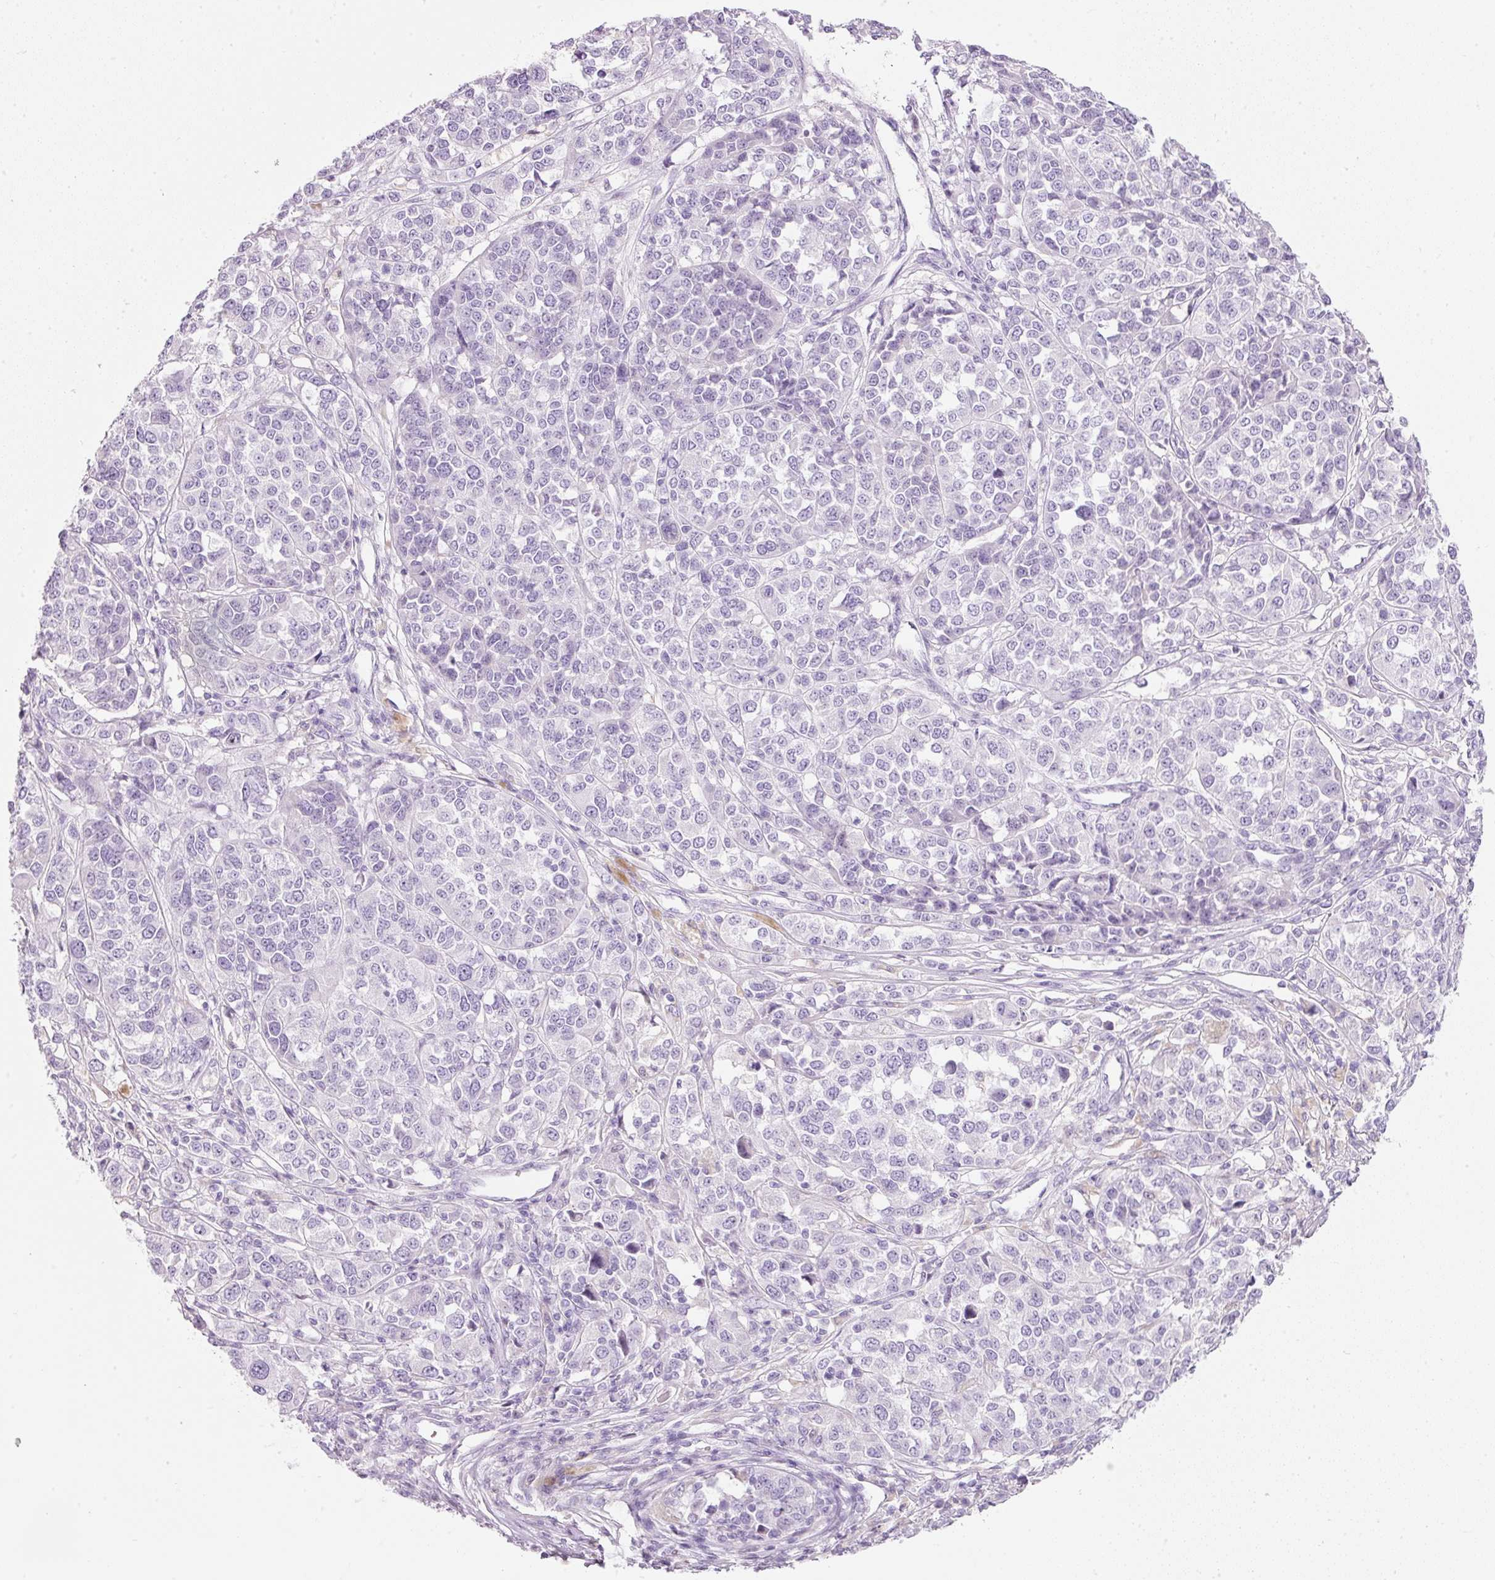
{"staining": {"intensity": "negative", "quantity": "none", "location": "none"}, "tissue": "melanoma", "cell_type": "Tumor cells", "image_type": "cancer", "snomed": [{"axis": "morphology", "description": "Malignant melanoma, Metastatic site"}, {"axis": "topography", "description": "Lymph node"}], "caption": "High power microscopy micrograph of an immunohistochemistry (IHC) photomicrograph of malignant melanoma (metastatic site), revealing no significant staining in tumor cells.", "gene": "DNM1", "patient": {"sex": "male", "age": 44}}